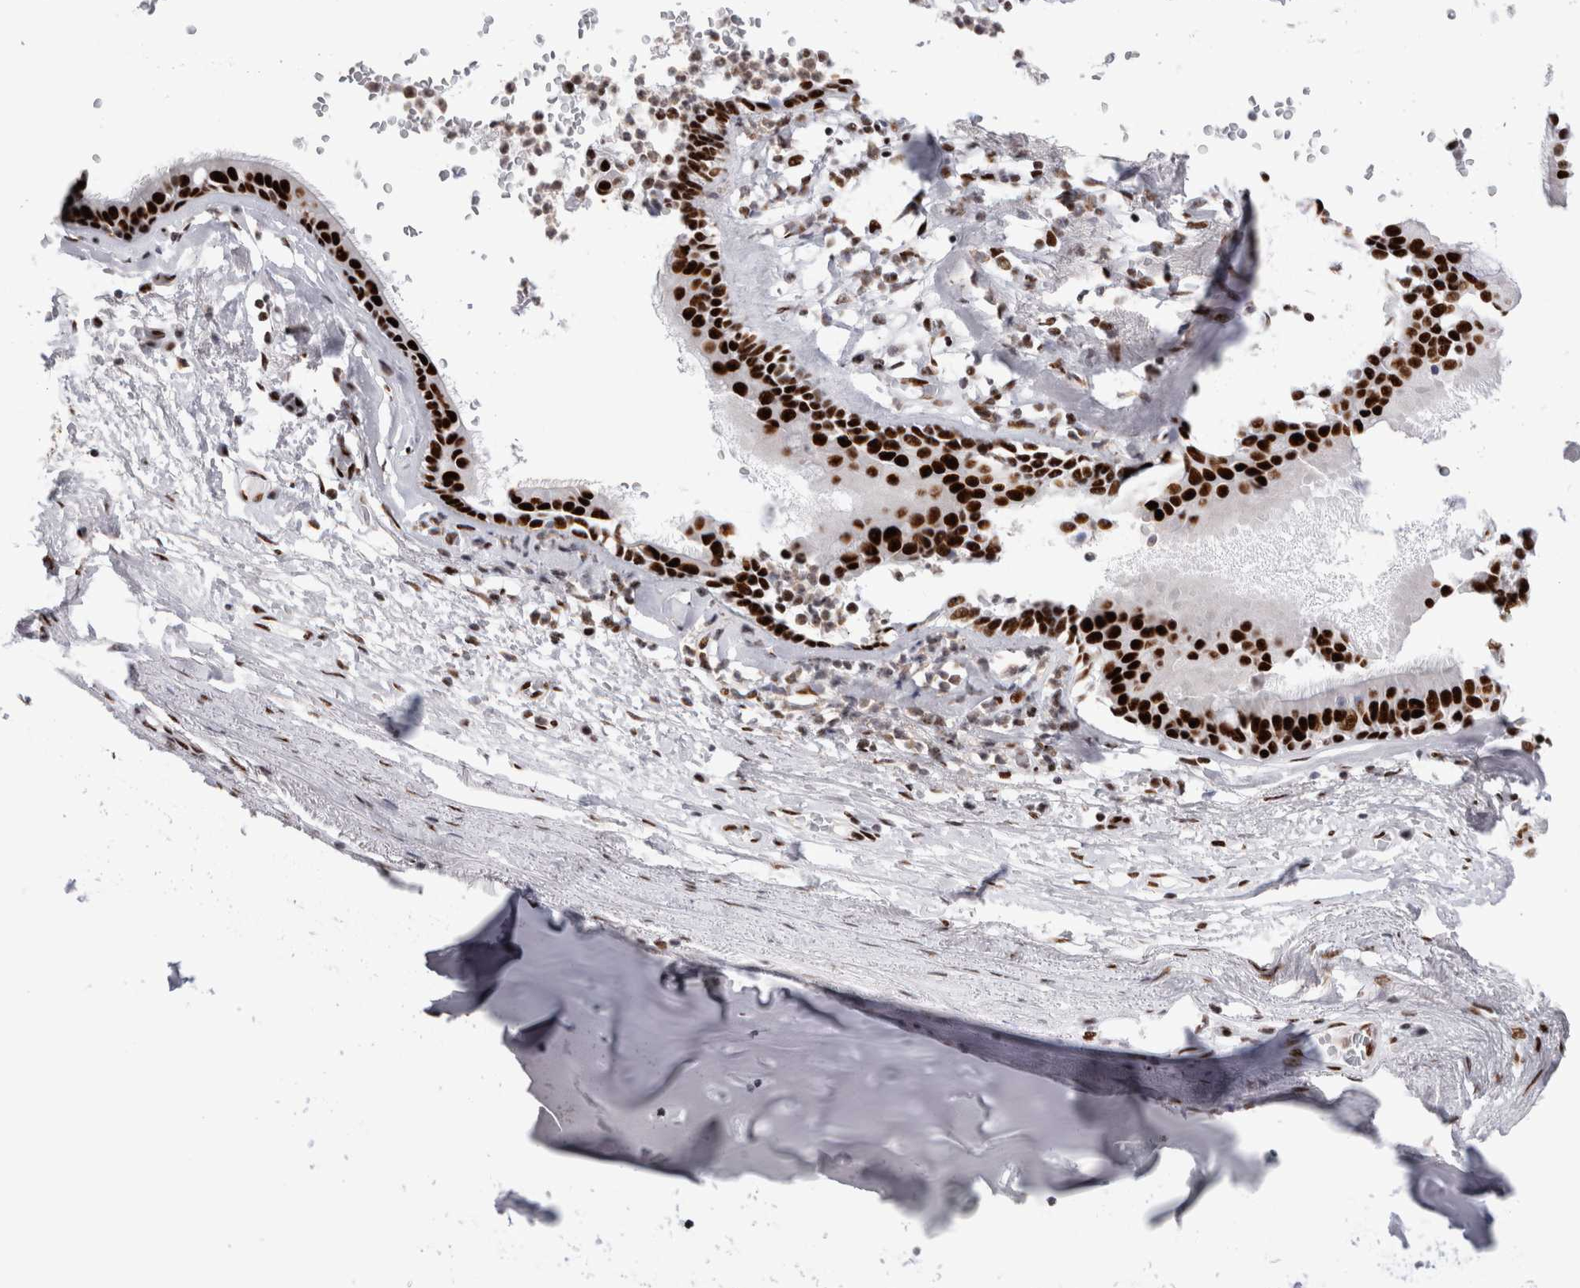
{"staining": {"intensity": "moderate", "quantity": "<25%", "location": "nuclear"}, "tissue": "adipose tissue", "cell_type": "Adipocytes", "image_type": "normal", "snomed": [{"axis": "morphology", "description": "Normal tissue, NOS"}, {"axis": "topography", "description": "Cartilage tissue"}], "caption": "Normal adipose tissue exhibits moderate nuclear staining in approximately <25% of adipocytes.", "gene": "RBM6", "patient": {"sex": "female", "age": 63}}